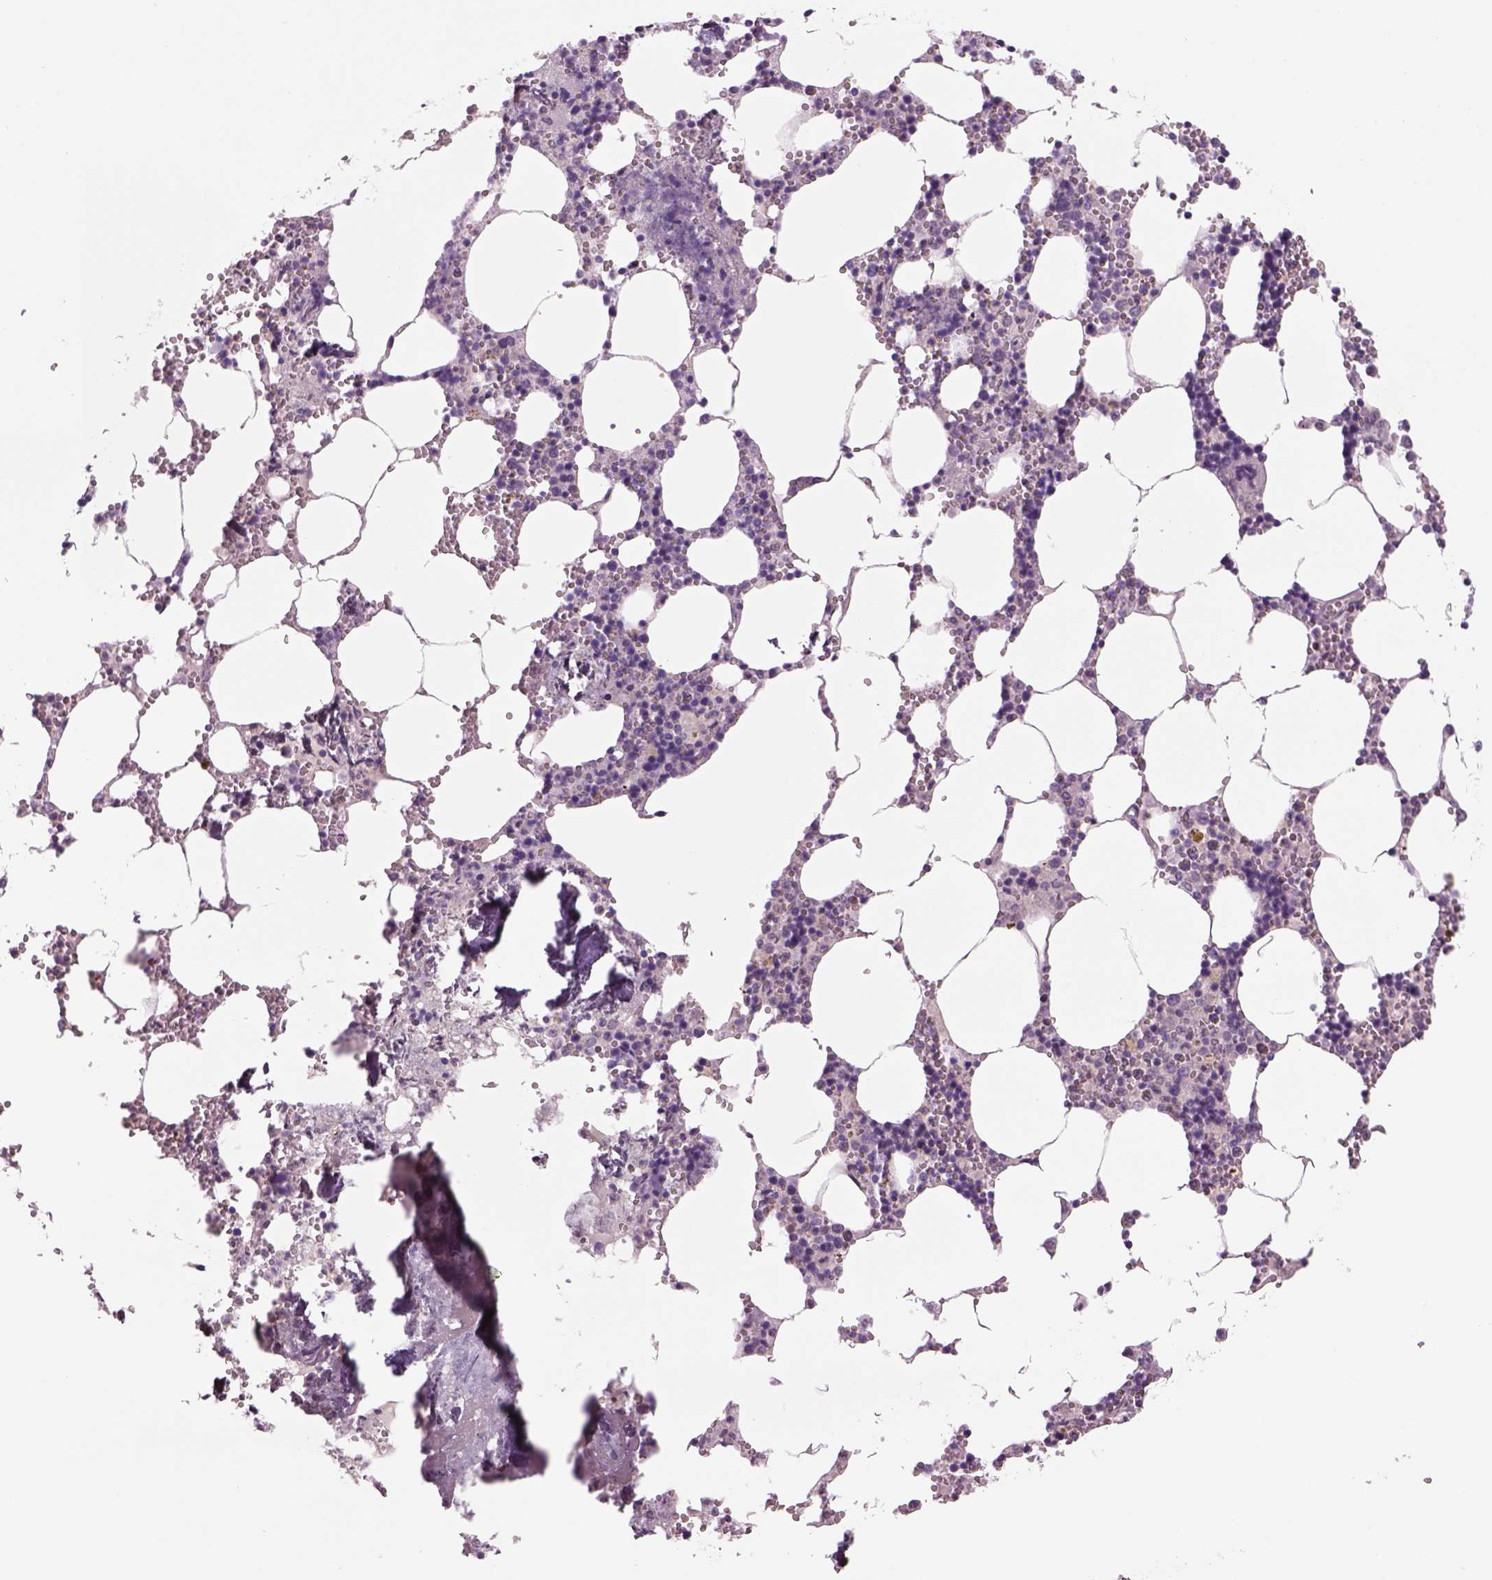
{"staining": {"intensity": "negative", "quantity": "none", "location": "none"}, "tissue": "bone marrow", "cell_type": "Hematopoietic cells", "image_type": "normal", "snomed": [{"axis": "morphology", "description": "Normal tissue, NOS"}, {"axis": "topography", "description": "Bone marrow"}], "caption": "DAB (3,3'-diaminobenzidine) immunohistochemical staining of unremarkable bone marrow displays no significant positivity in hematopoietic cells.", "gene": "MDH1B", "patient": {"sex": "male", "age": 54}}